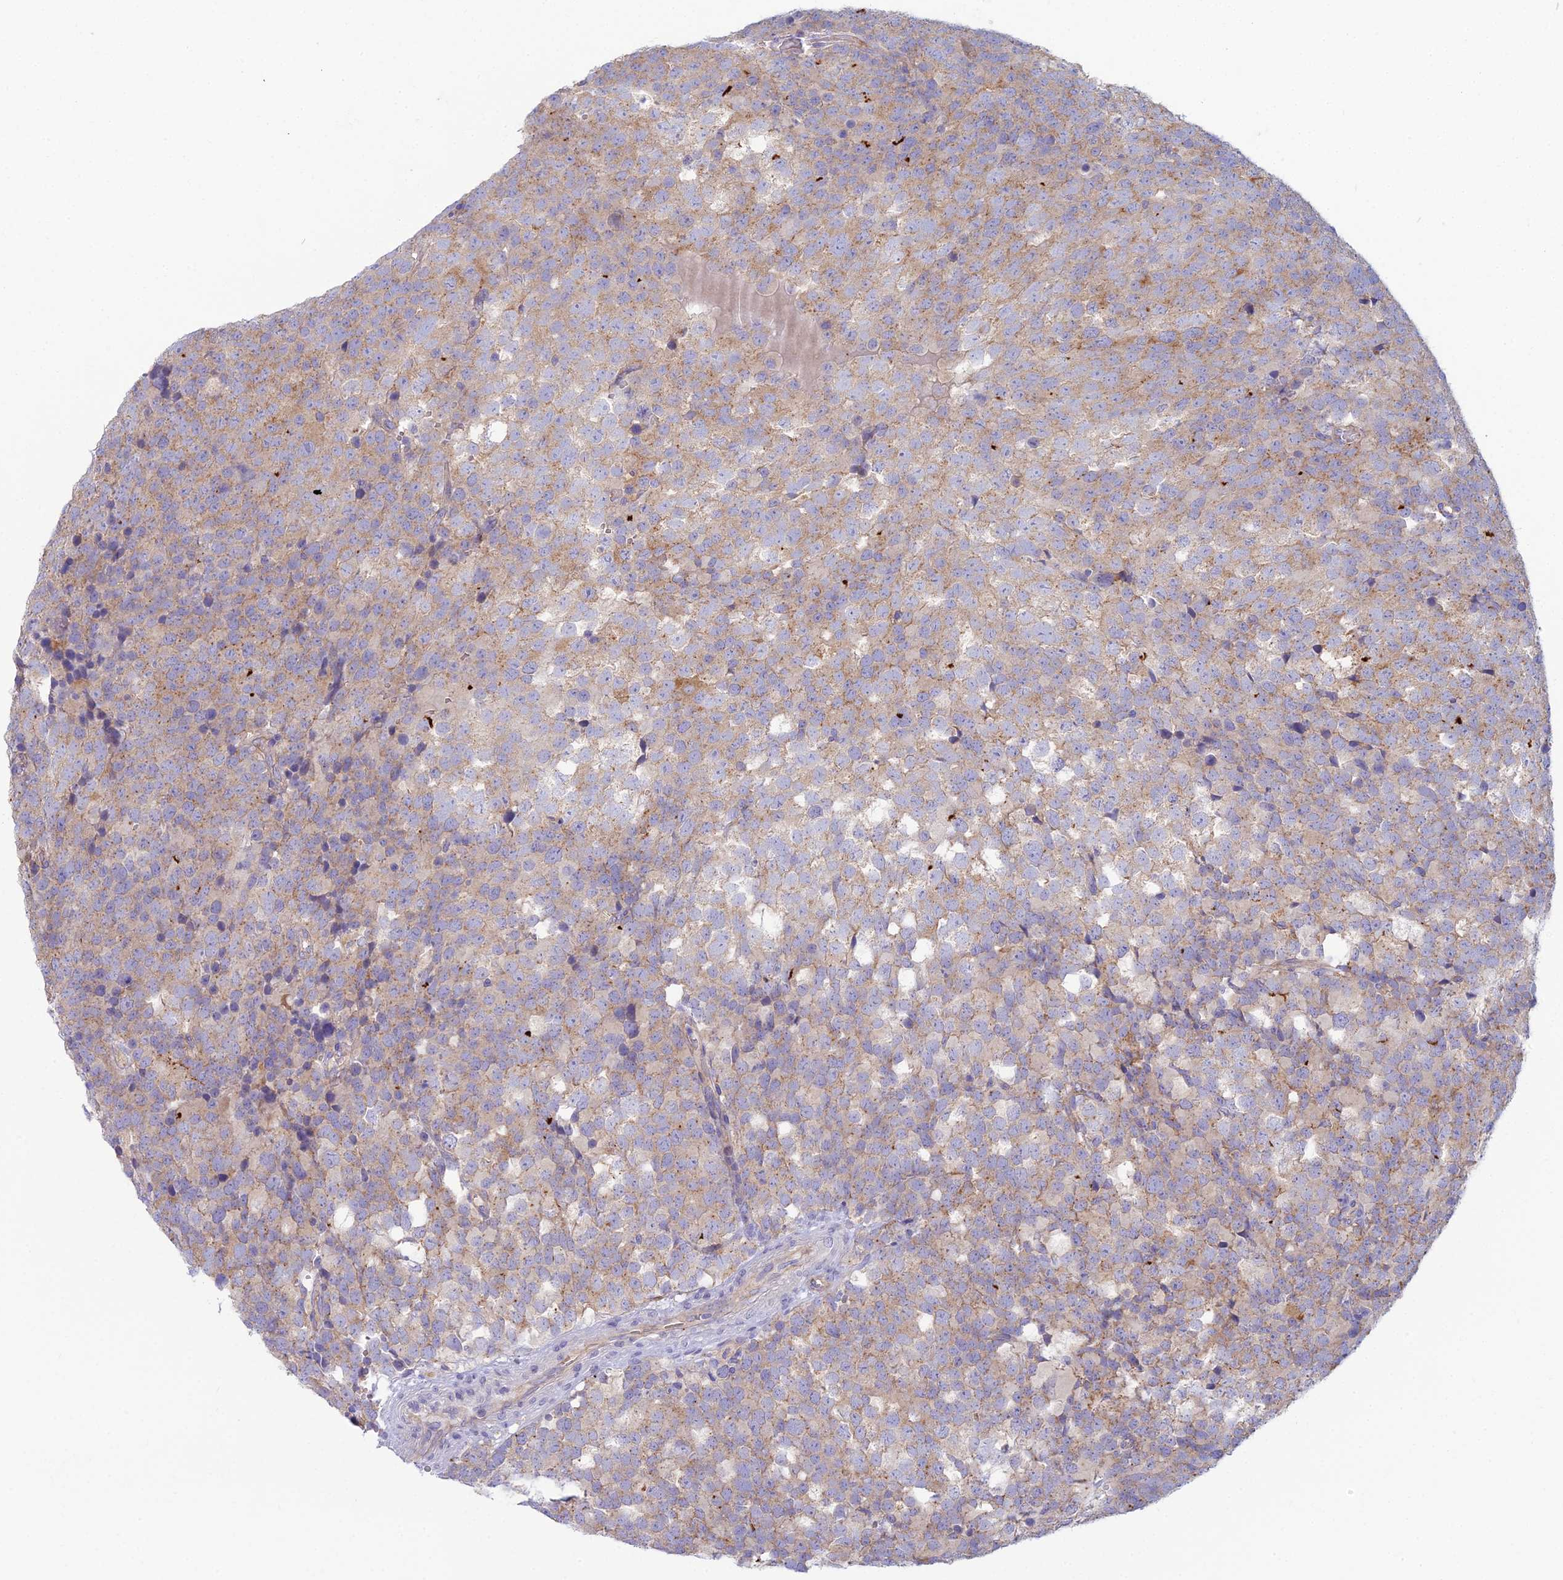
{"staining": {"intensity": "weak", "quantity": ">75%", "location": "cytoplasmic/membranous"}, "tissue": "testis cancer", "cell_type": "Tumor cells", "image_type": "cancer", "snomed": [{"axis": "morphology", "description": "Seminoma, NOS"}, {"axis": "topography", "description": "Testis"}], "caption": "The histopathology image displays a brown stain indicating the presence of a protein in the cytoplasmic/membranous of tumor cells in testis cancer.", "gene": "ZNF564", "patient": {"sex": "male", "age": 71}}